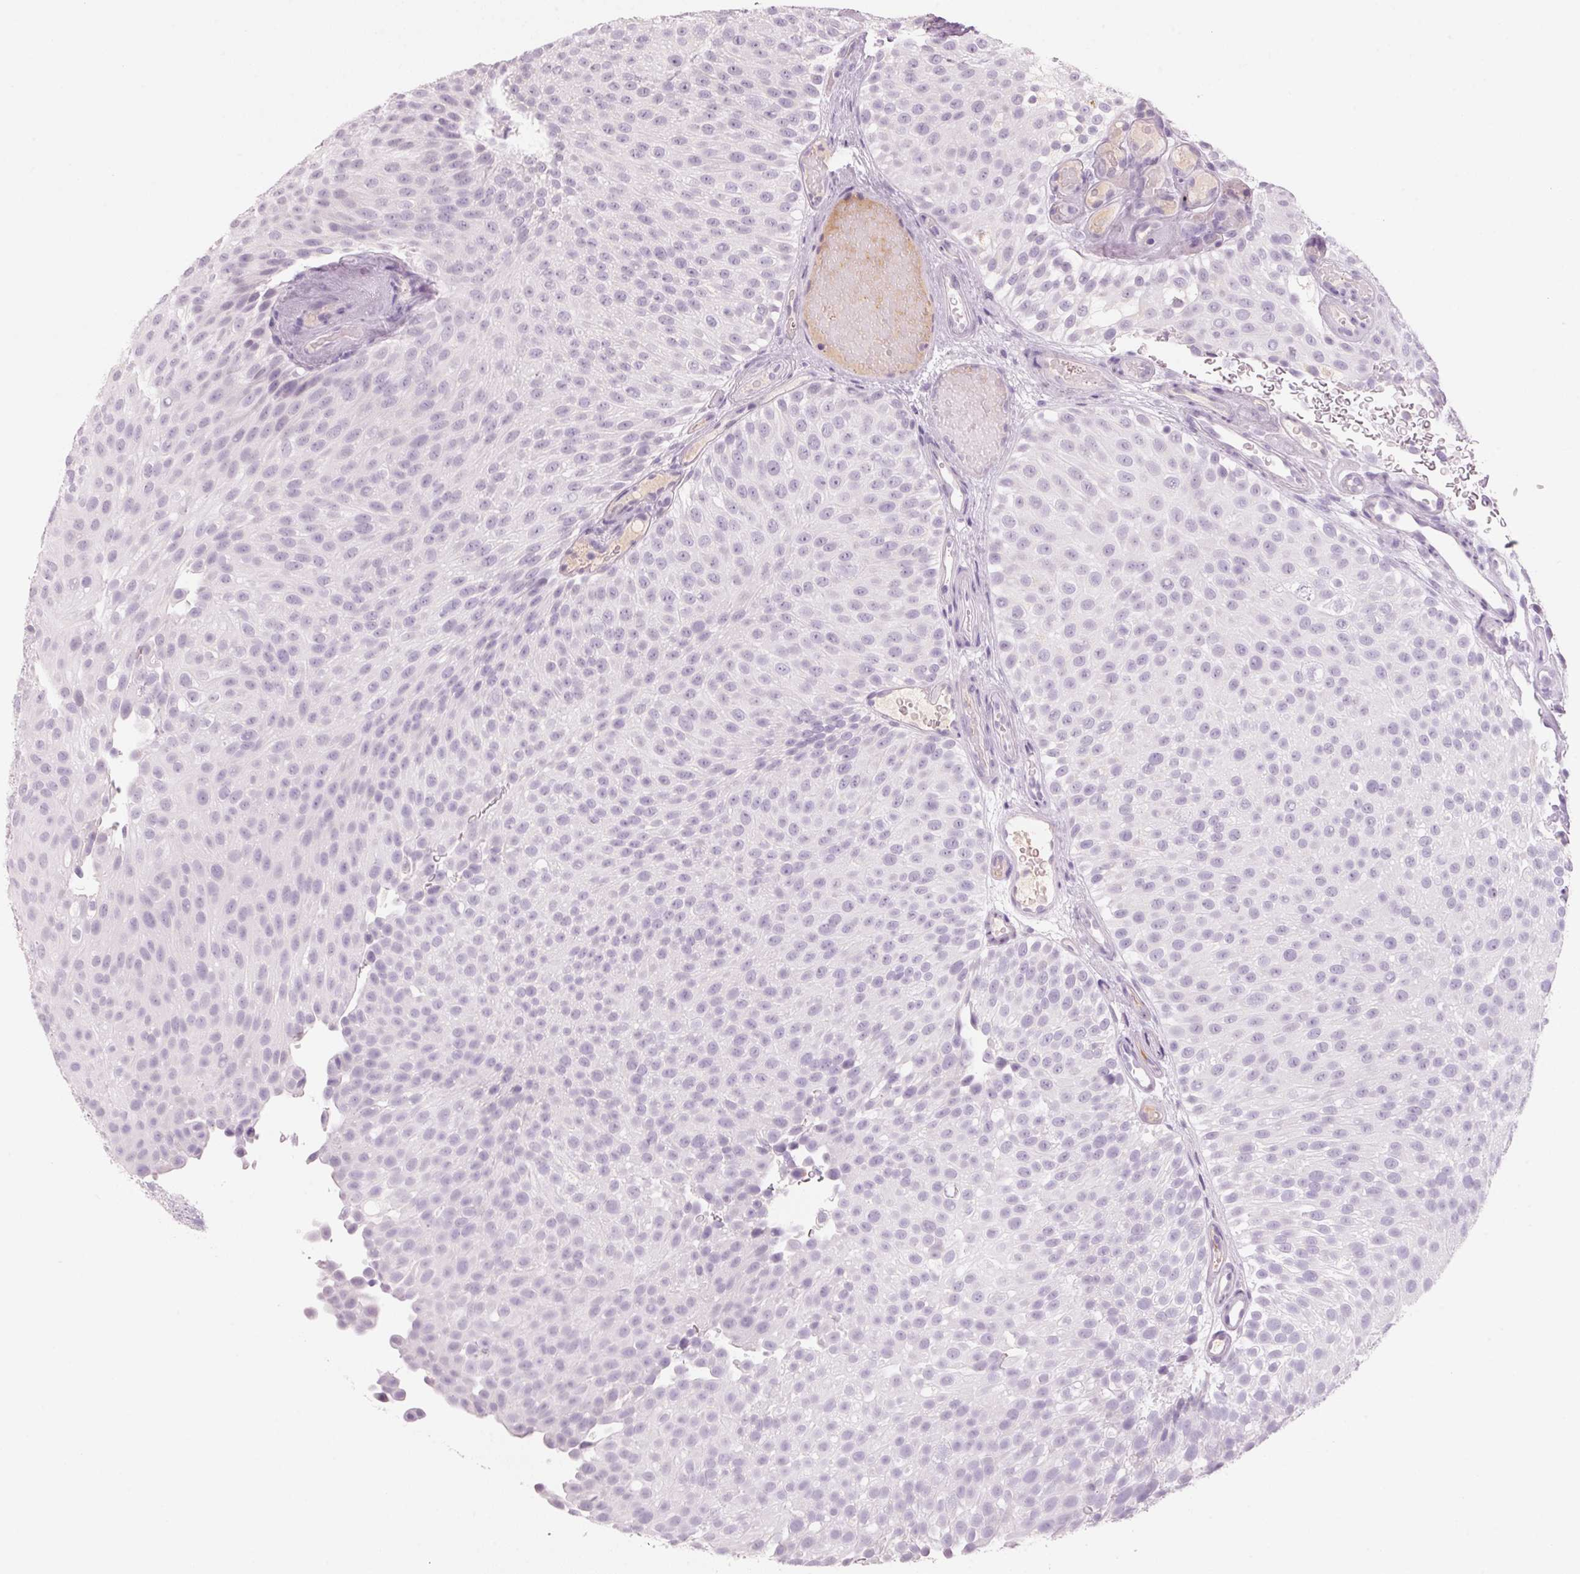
{"staining": {"intensity": "negative", "quantity": "none", "location": "none"}, "tissue": "urothelial cancer", "cell_type": "Tumor cells", "image_type": "cancer", "snomed": [{"axis": "morphology", "description": "Urothelial carcinoma, Low grade"}, {"axis": "topography", "description": "Urinary bladder"}], "caption": "IHC photomicrograph of neoplastic tissue: urothelial cancer stained with DAB (3,3'-diaminobenzidine) displays no significant protein expression in tumor cells.", "gene": "ADAM20", "patient": {"sex": "male", "age": 78}}